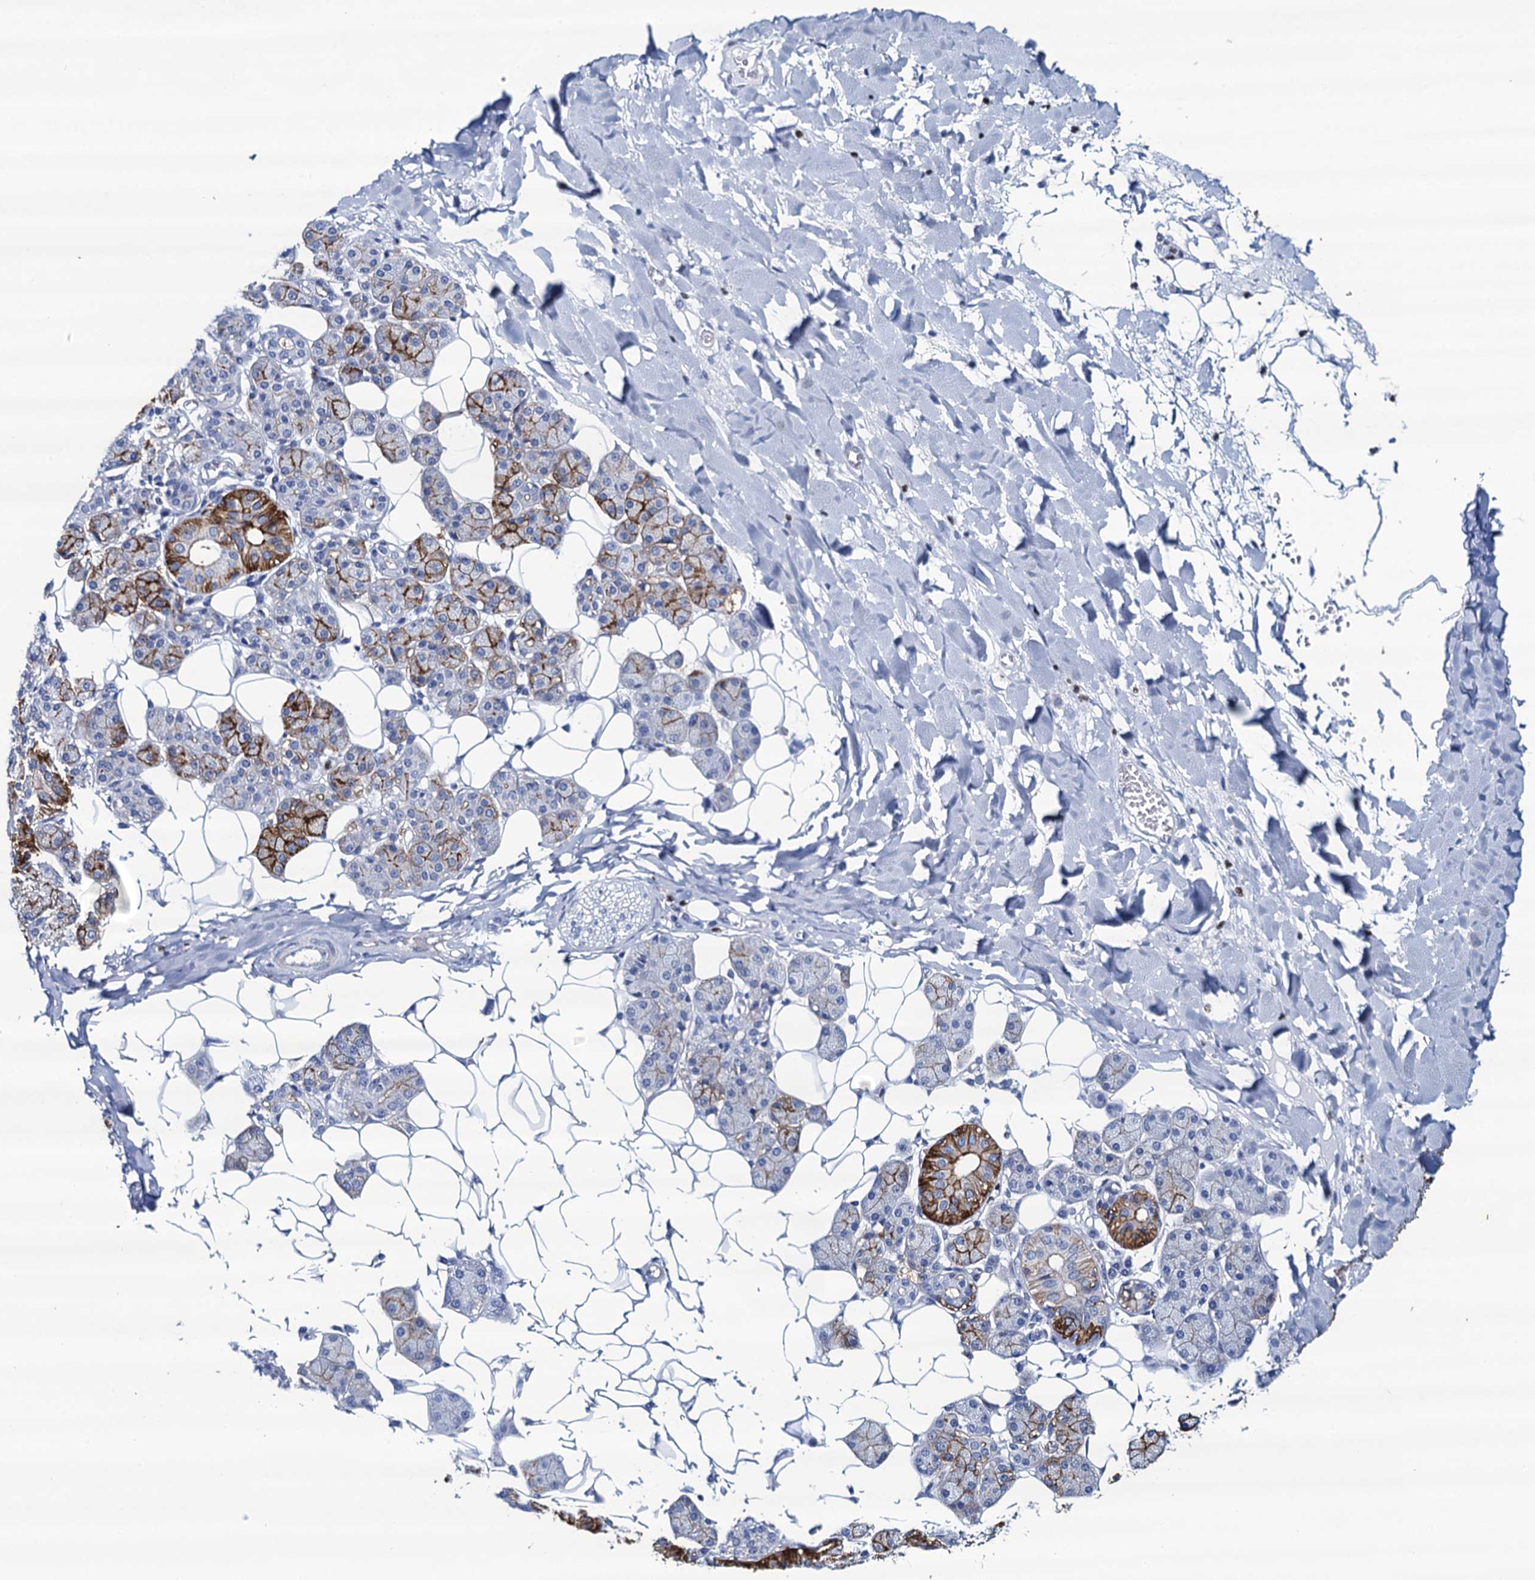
{"staining": {"intensity": "strong", "quantity": "25%-75%", "location": "cytoplasmic/membranous"}, "tissue": "salivary gland", "cell_type": "Glandular cells", "image_type": "normal", "snomed": [{"axis": "morphology", "description": "Normal tissue, NOS"}, {"axis": "topography", "description": "Salivary gland"}], "caption": "Immunohistochemistry (IHC) histopathology image of unremarkable human salivary gland stained for a protein (brown), which demonstrates high levels of strong cytoplasmic/membranous positivity in approximately 25%-75% of glandular cells.", "gene": "RHCG", "patient": {"sex": "female", "age": 33}}